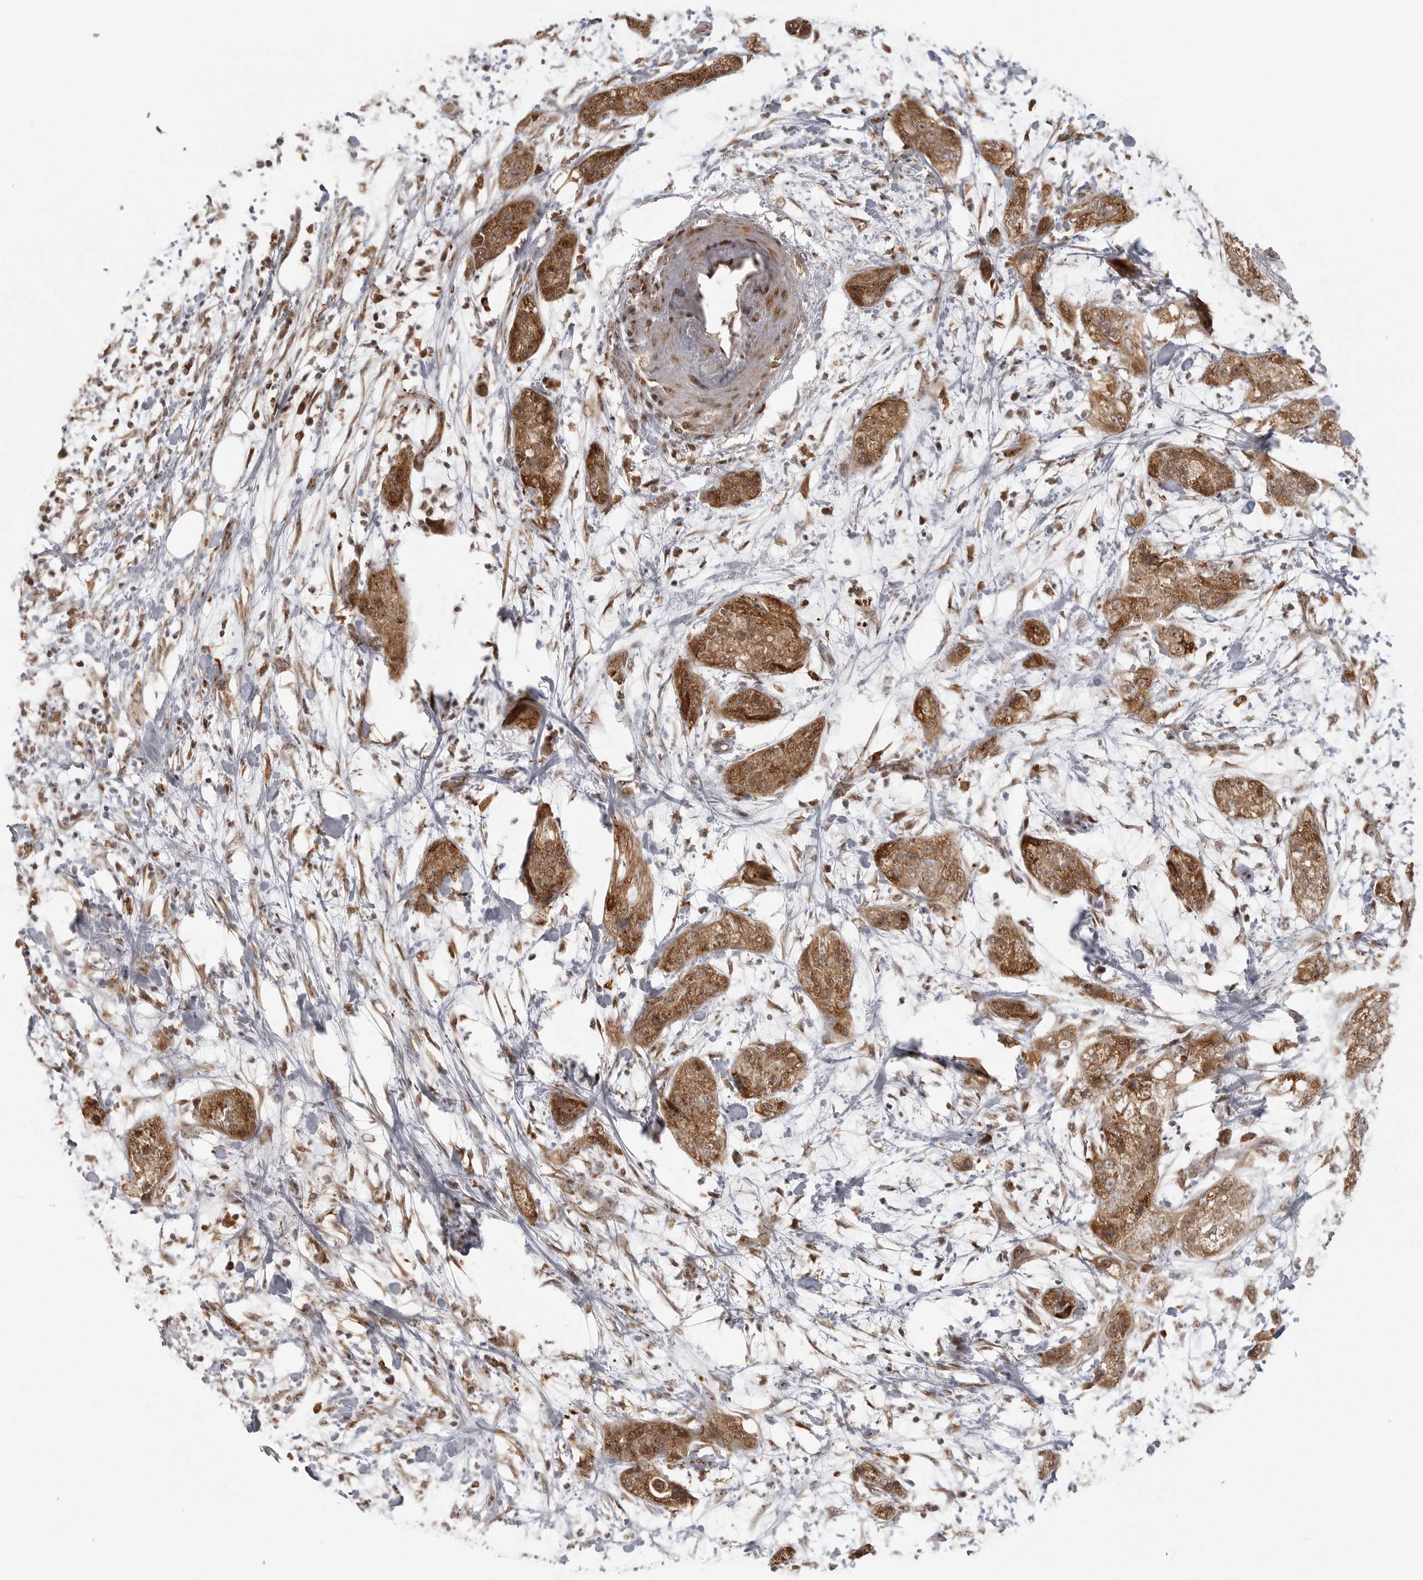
{"staining": {"intensity": "moderate", "quantity": ">75%", "location": "cytoplasmic/membranous,nuclear"}, "tissue": "pancreatic cancer", "cell_type": "Tumor cells", "image_type": "cancer", "snomed": [{"axis": "morphology", "description": "Adenocarcinoma, NOS"}, {"axis": "topography", "description": "Pancreas"}], "caption": "A brown stain highlights moderate cytoplasmic/membranous and nuclear expression of a protein in human pancreatic cancer (adenocarcinoma) tumor cells.", "gene": "ISG20L2", "patient": {"sex": "female", "age": 78}}